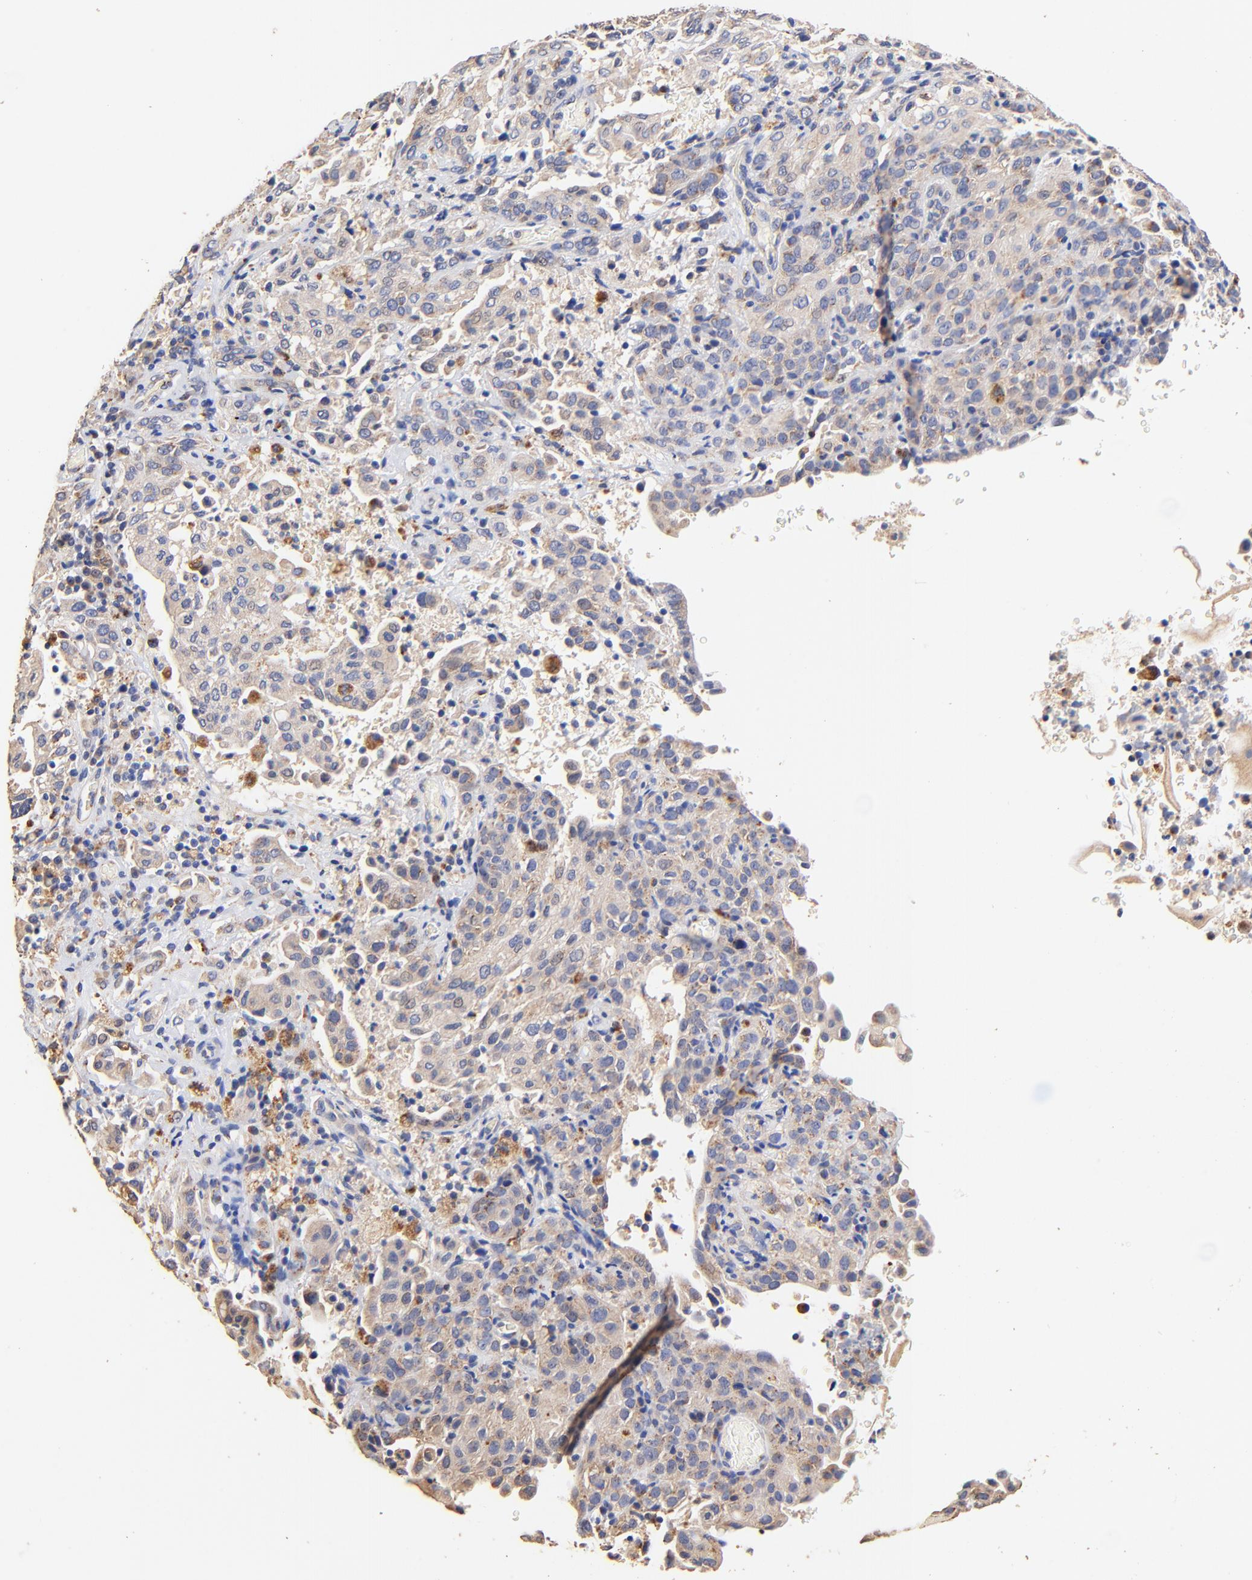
{"staining": {"intensity": "moderate", "quantity": ">75%", "location": "cytoplasmic/membranous"}, "tissue": "cervical cancer", "cell_type": "Tumor cells", "image_type": "cancer", "snomed": [{"axis": "morphology", "description": "Squamous cell carcinoma, NOS"}, {"axis": "topography", "description": "Cervix"}], "caption": "Cervical cancer stained with a protein marker exhibits moderate staining in tumor cells.", "gene": "FMNL3", "patient": {"sex": "female", "age": 41}}